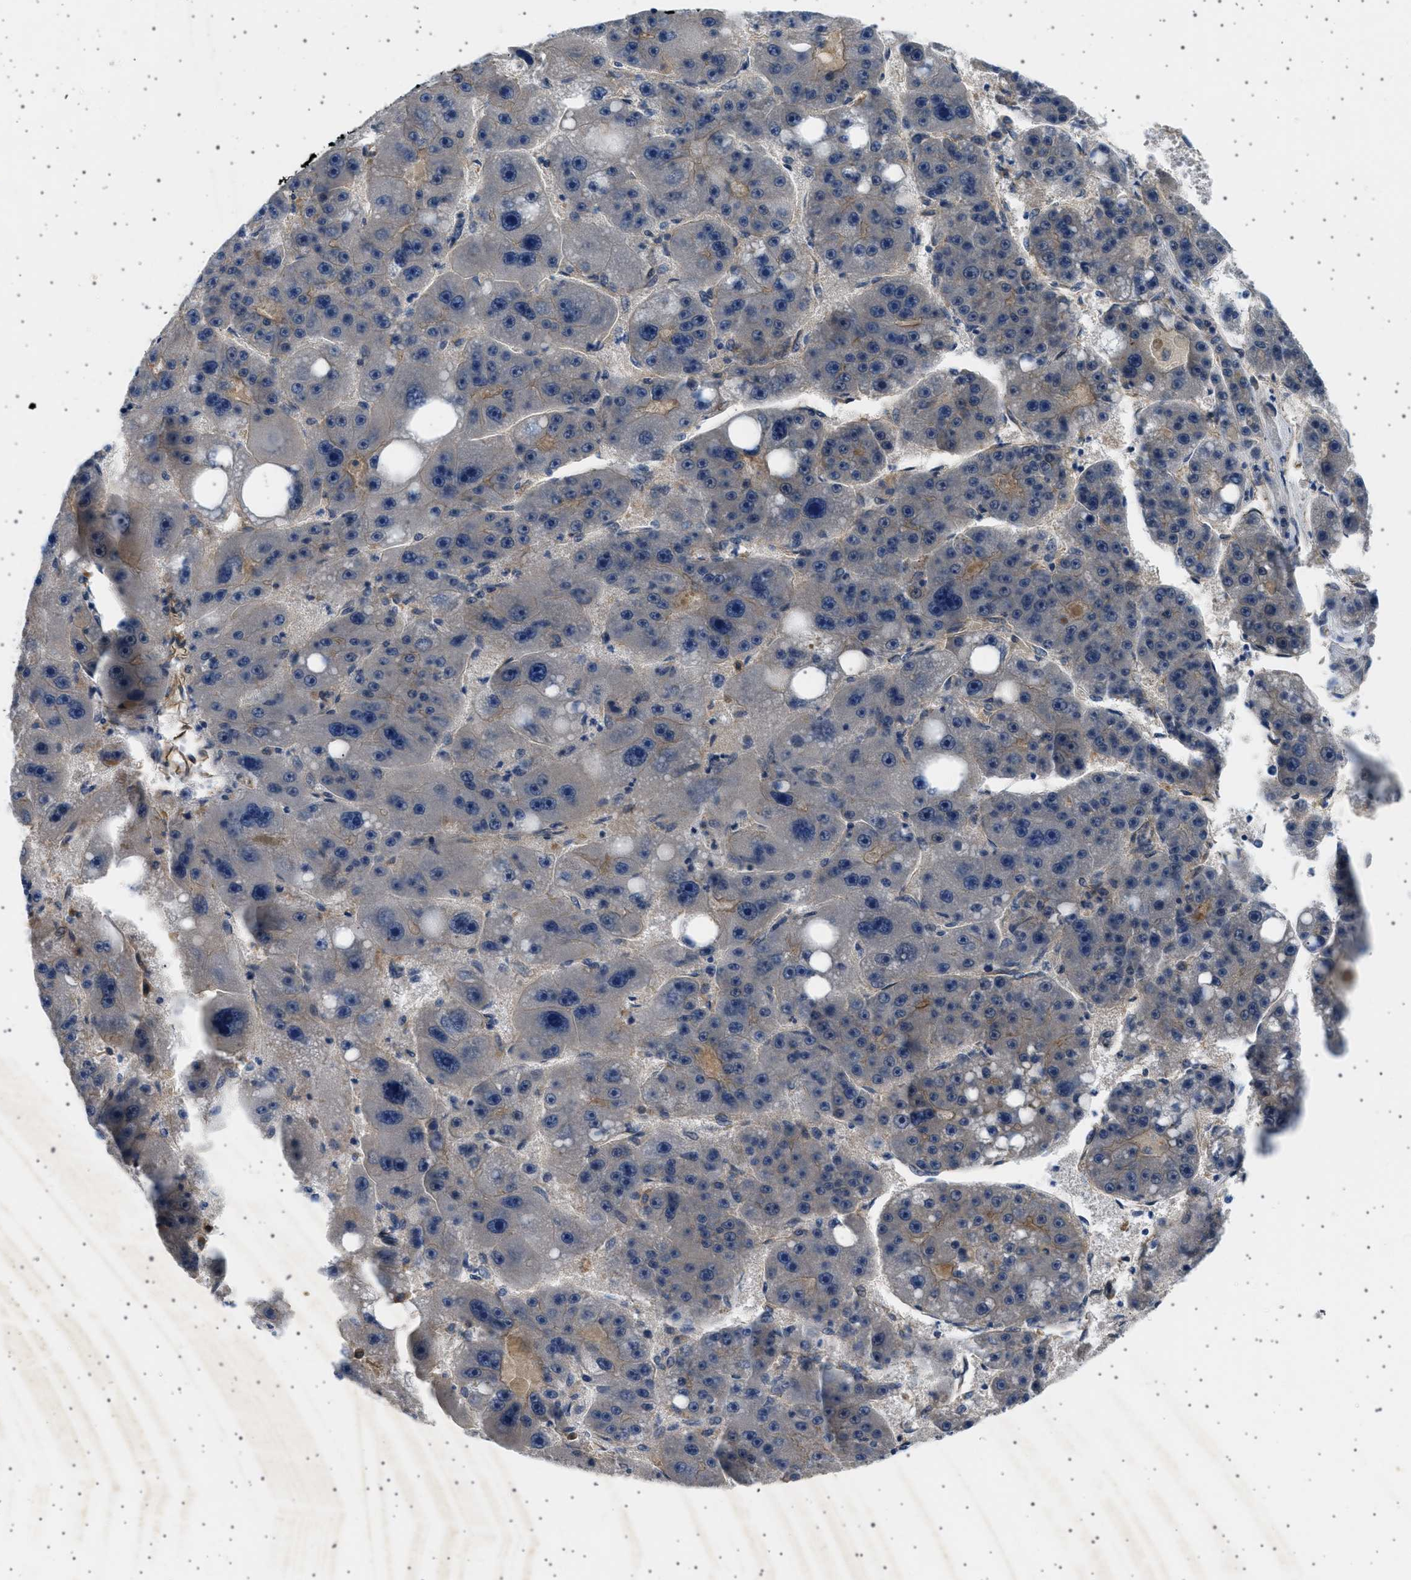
{"staining": {"intensity": "weak", "quantity": "<25%", "location": "cytoplasmic/membranous"}, "tissue": "liver cancer", "cell_type": "Tumor cells", "image_type": "cancer", "snomed": [{"axis": "morphology", "description": "Carcinoma, Hepatocellular, NOS"}, {"axis": "topography", "description": "Liver"}], "caption": "Immunohistochemistry of human liver hepatocellular carcinoma exhibits no staining in tumor cells. (DAB immunohistochemistry visualized using brightfield microscopy, high magnification).", "gene": "PLPP6", "patient": {"sex": "female", "age": 61}}